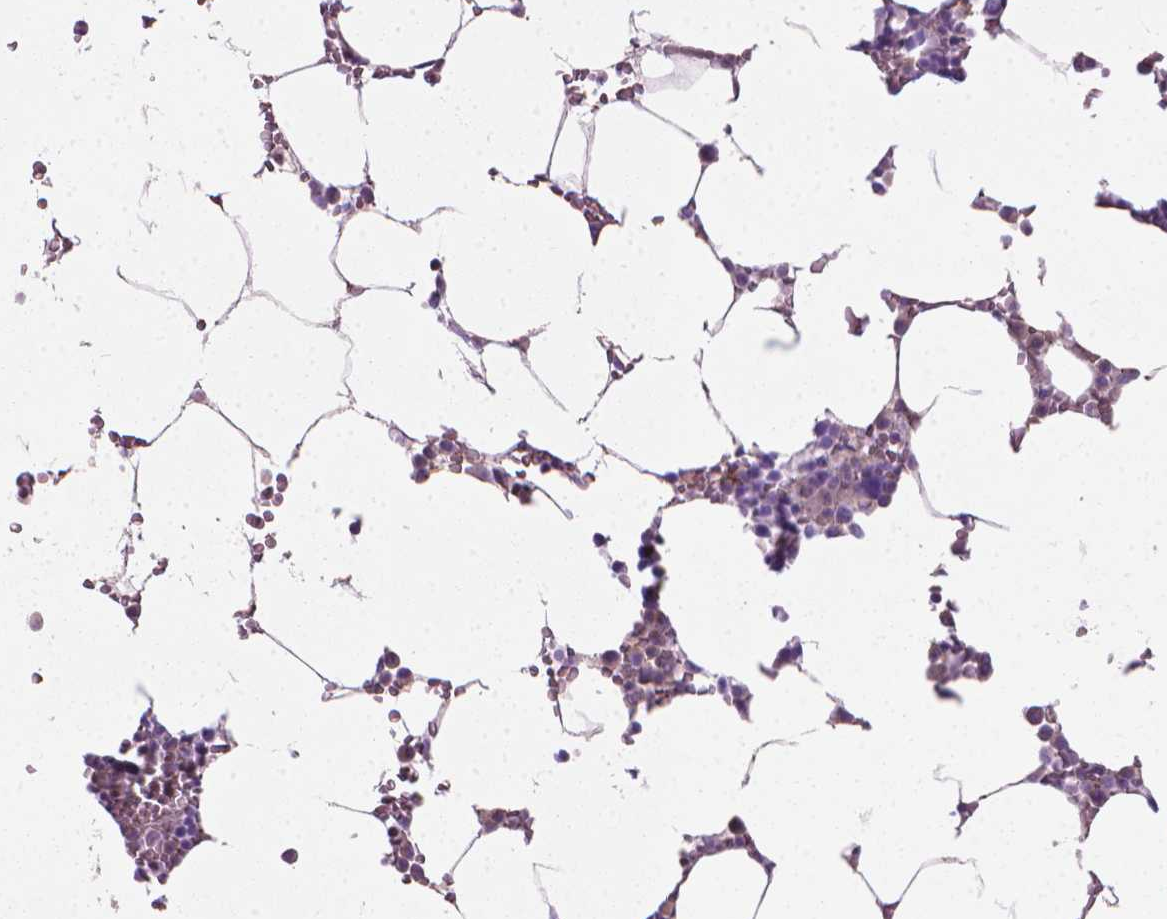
{"staining": {"intensity": "negative", "quantity": "none", "location": "none"}, "tissue": "bone marrow", "cell_type": "Hematopoietic cells", "image_type": "normal", "snomed": [{"axis": "morphology", "description": "Normal tissue, NOS"}, {"axis": "topography", "description": "Bone marrow"}], "caption": "The image shows no significant staining in hematopoietic cells of bone marrow.", "gene": "TENT5A", "patient": {"sex": "female", "age": 52}}